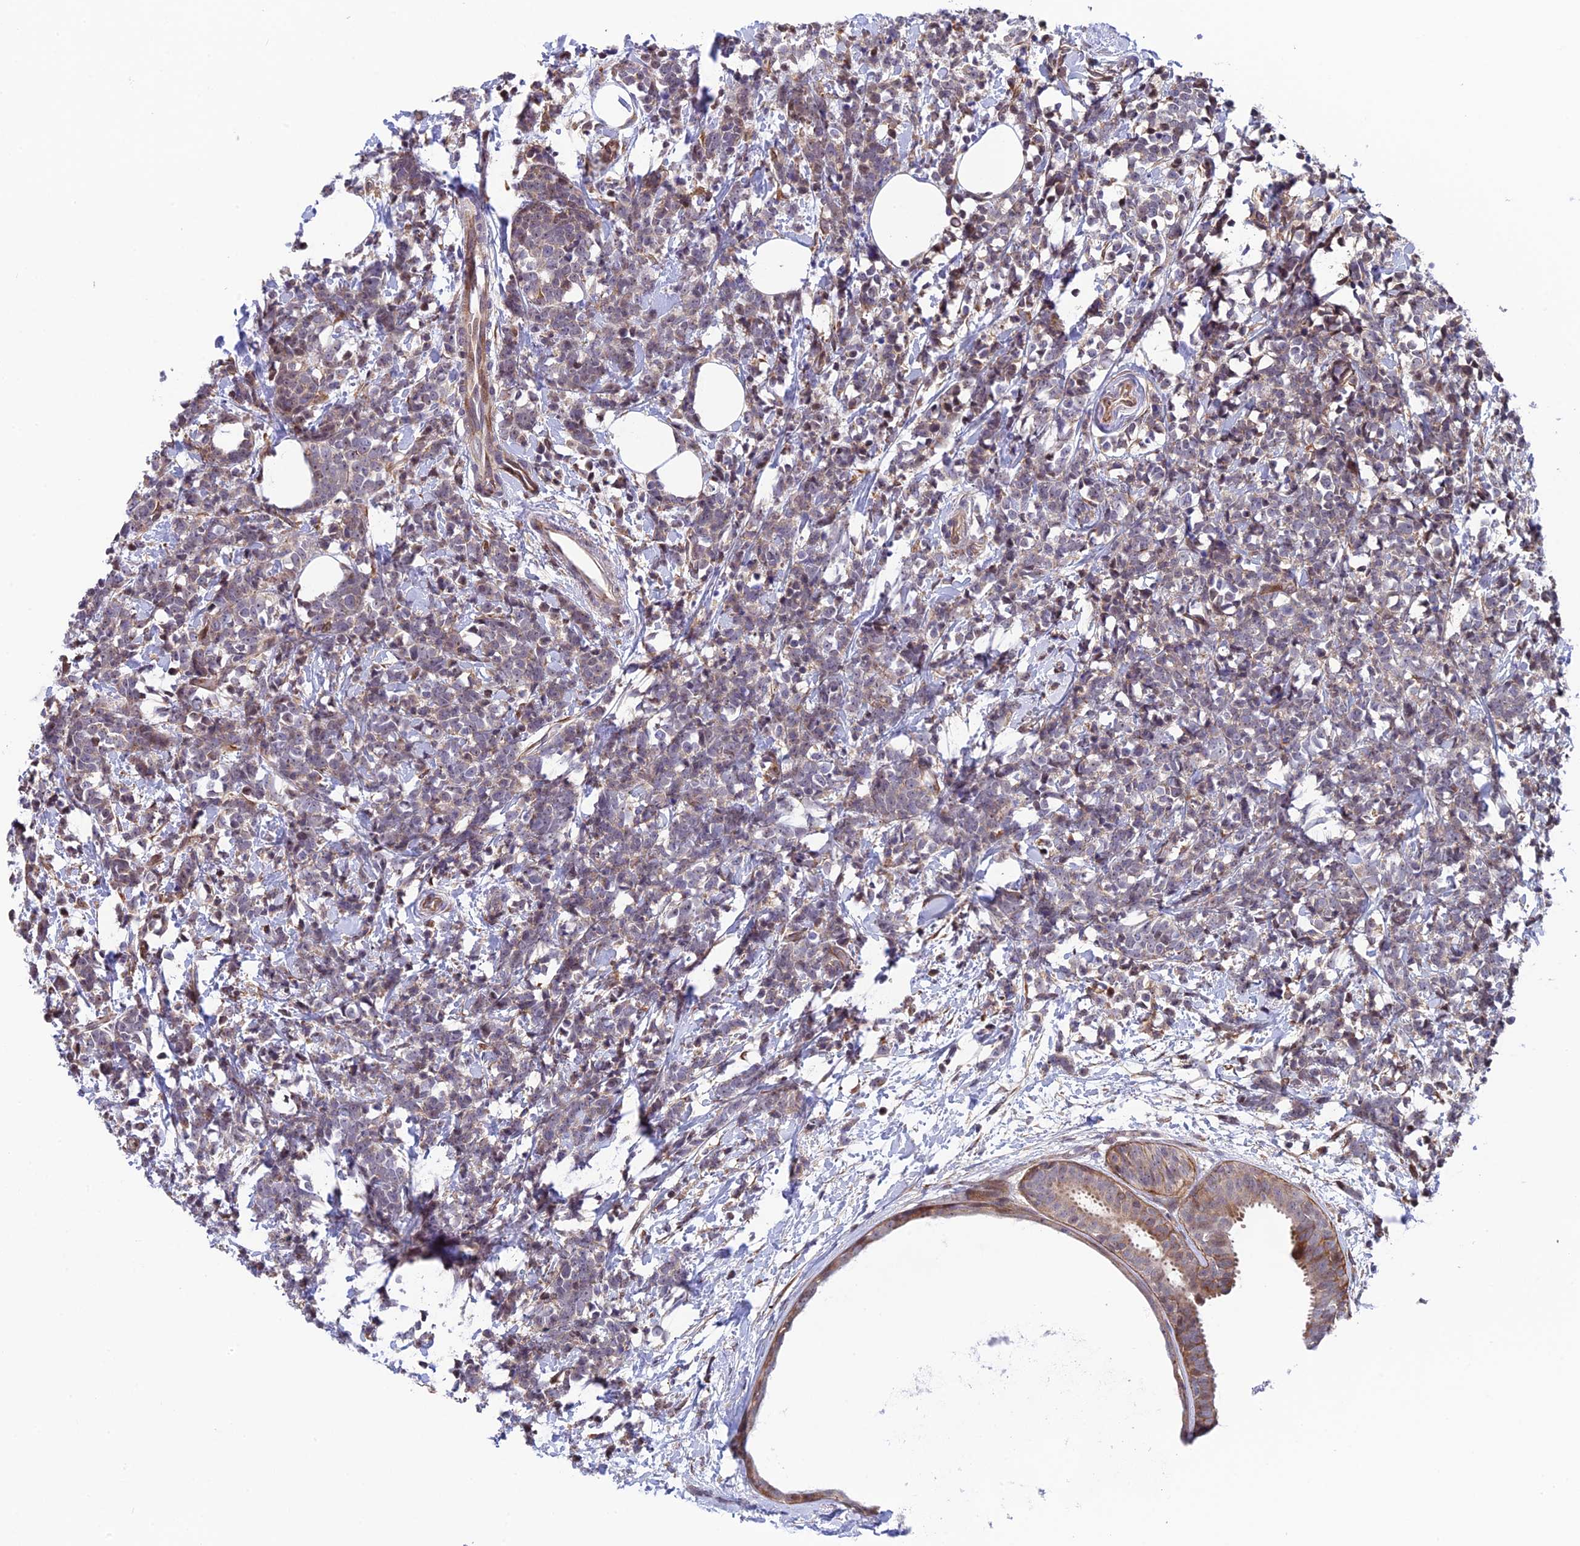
{"staining": {"intensity": "weak", "quantity": "<25%", "location": "cytoplasmic/membranous"}, "tissue": "breast cancer", "cell_type": "Tumor cells", "image_type": "cancer", "snomed": [{"axis": "morphology", "description": "Lobular carcinoma"}, {"axis": "topography", "description": "Breast"}], "caption": "Micrograph shows no significant protein expression in tumor cells of lobular carcinoma (breast).", "gene": "SMIM7", "patient": {"sex": "female", "age": 58}}